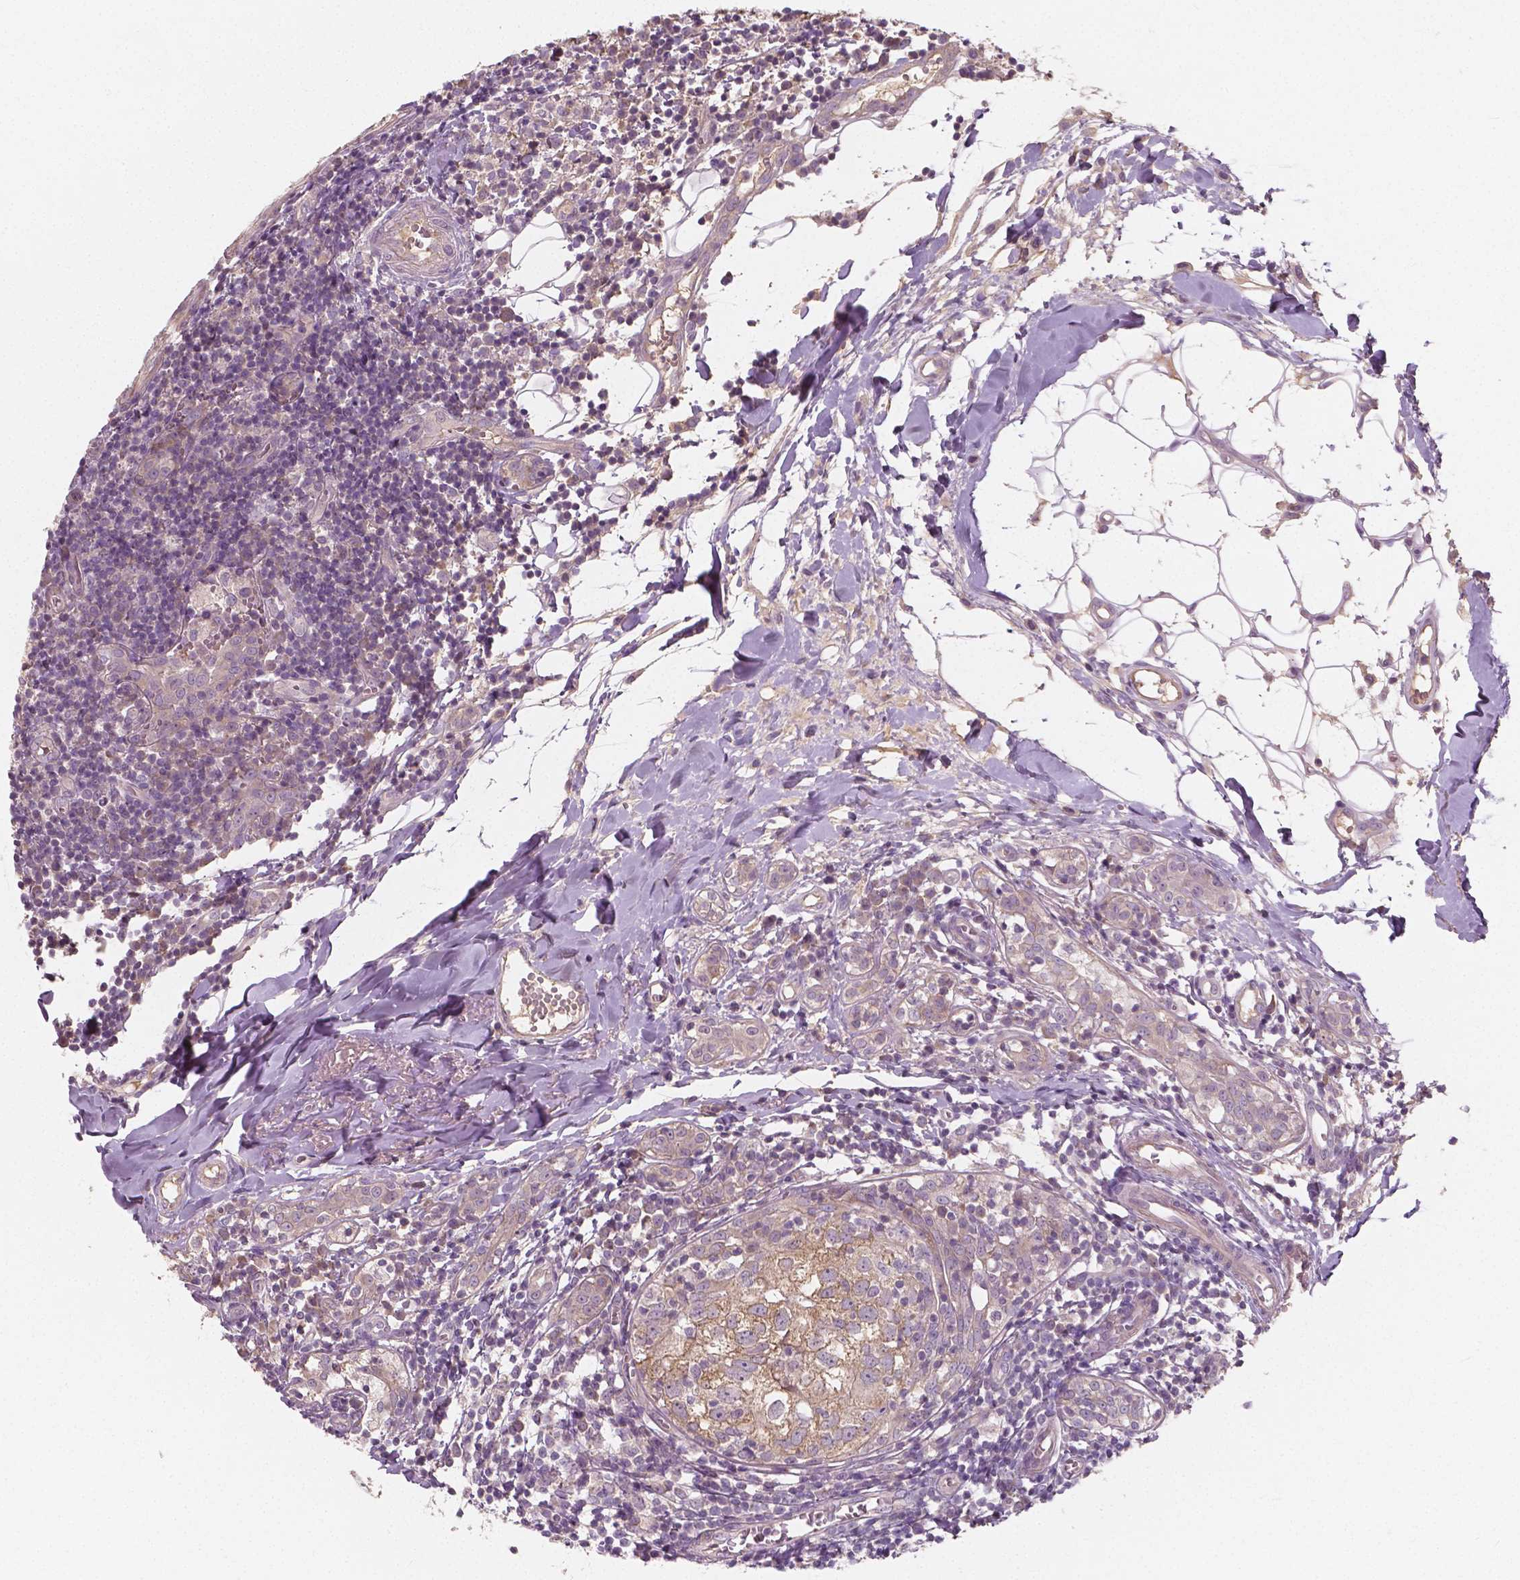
{"staining": {"intensity": "weak", "quantity": ">75%", "location": "cytoplasmic/membranous"}, "tissue": "breast cancer", "cell_type": "Tumor cells", "image_type": "cancer", "snomed": [{"axis": "morphology", "description": "Duct carcinoma"}, {"axis": "topography", "description": "Breast"}], "caption": "The histopathology image shows a brown stain indicating the presence of a protein in the cytoplasmic/membranous of tumor cells in breast cancer (invasive ductal carcinoma).", "gene": "LSM14B", "patient": {"sex": "female", "age": 30}}